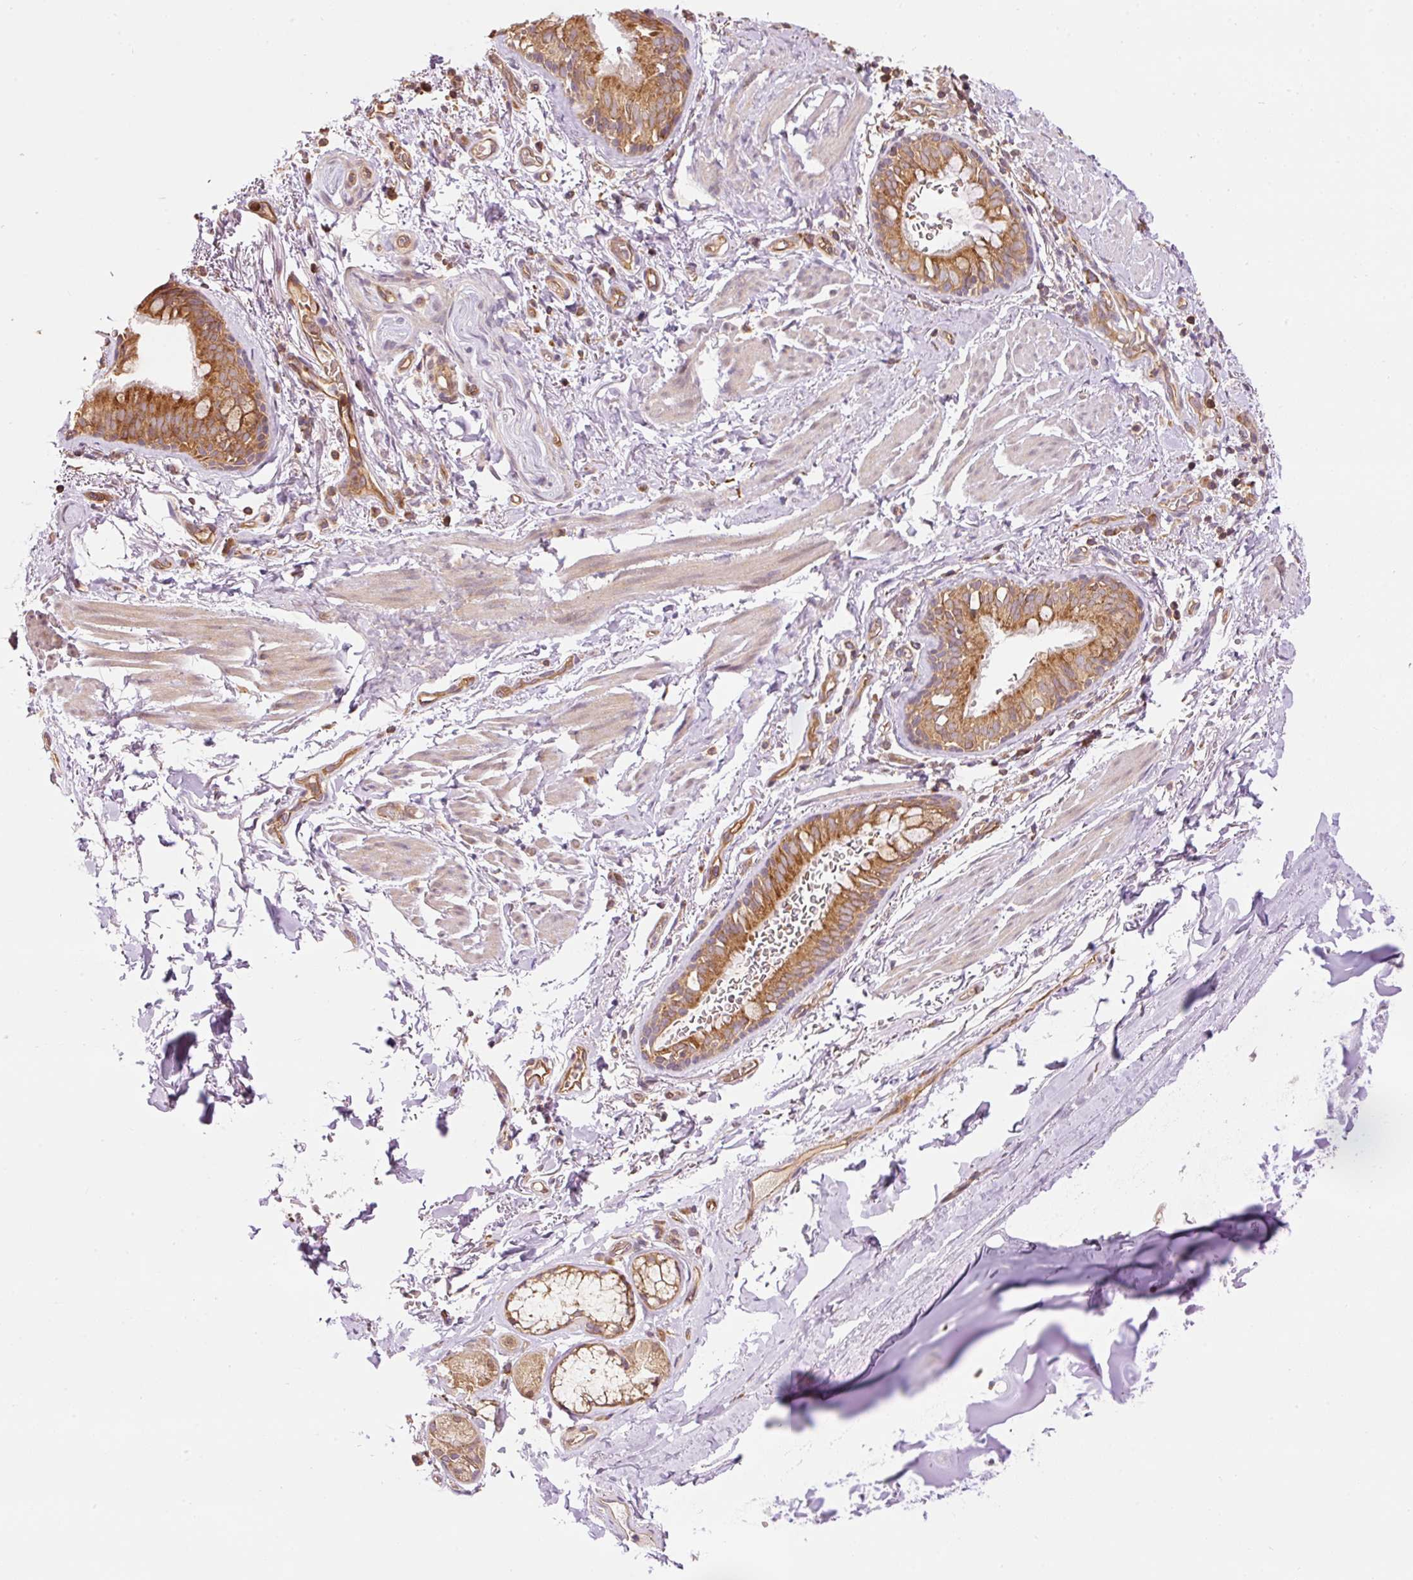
{"staining": {"intensity": "moderate", "quantity": ">75%", "location": "cytoplasmic/membranous"}, "tissue": "bronchus", "cell_type": "Respiratory epithelial cells", "image_type": "normal", "snomed": [{"axis": "morphology", "description": "Normal tissue, NOS"}, {"axis": "topography", "description": "Bronchus"}], "caption": "Brown immunohistochemical staining in normal bronchus exhibits moderate cytoplasmic/membranous positivity in about >75% of respiratory epithelial cells.", "gene": "ADCY4", "patient": {"sex": "male", "age": 67}}